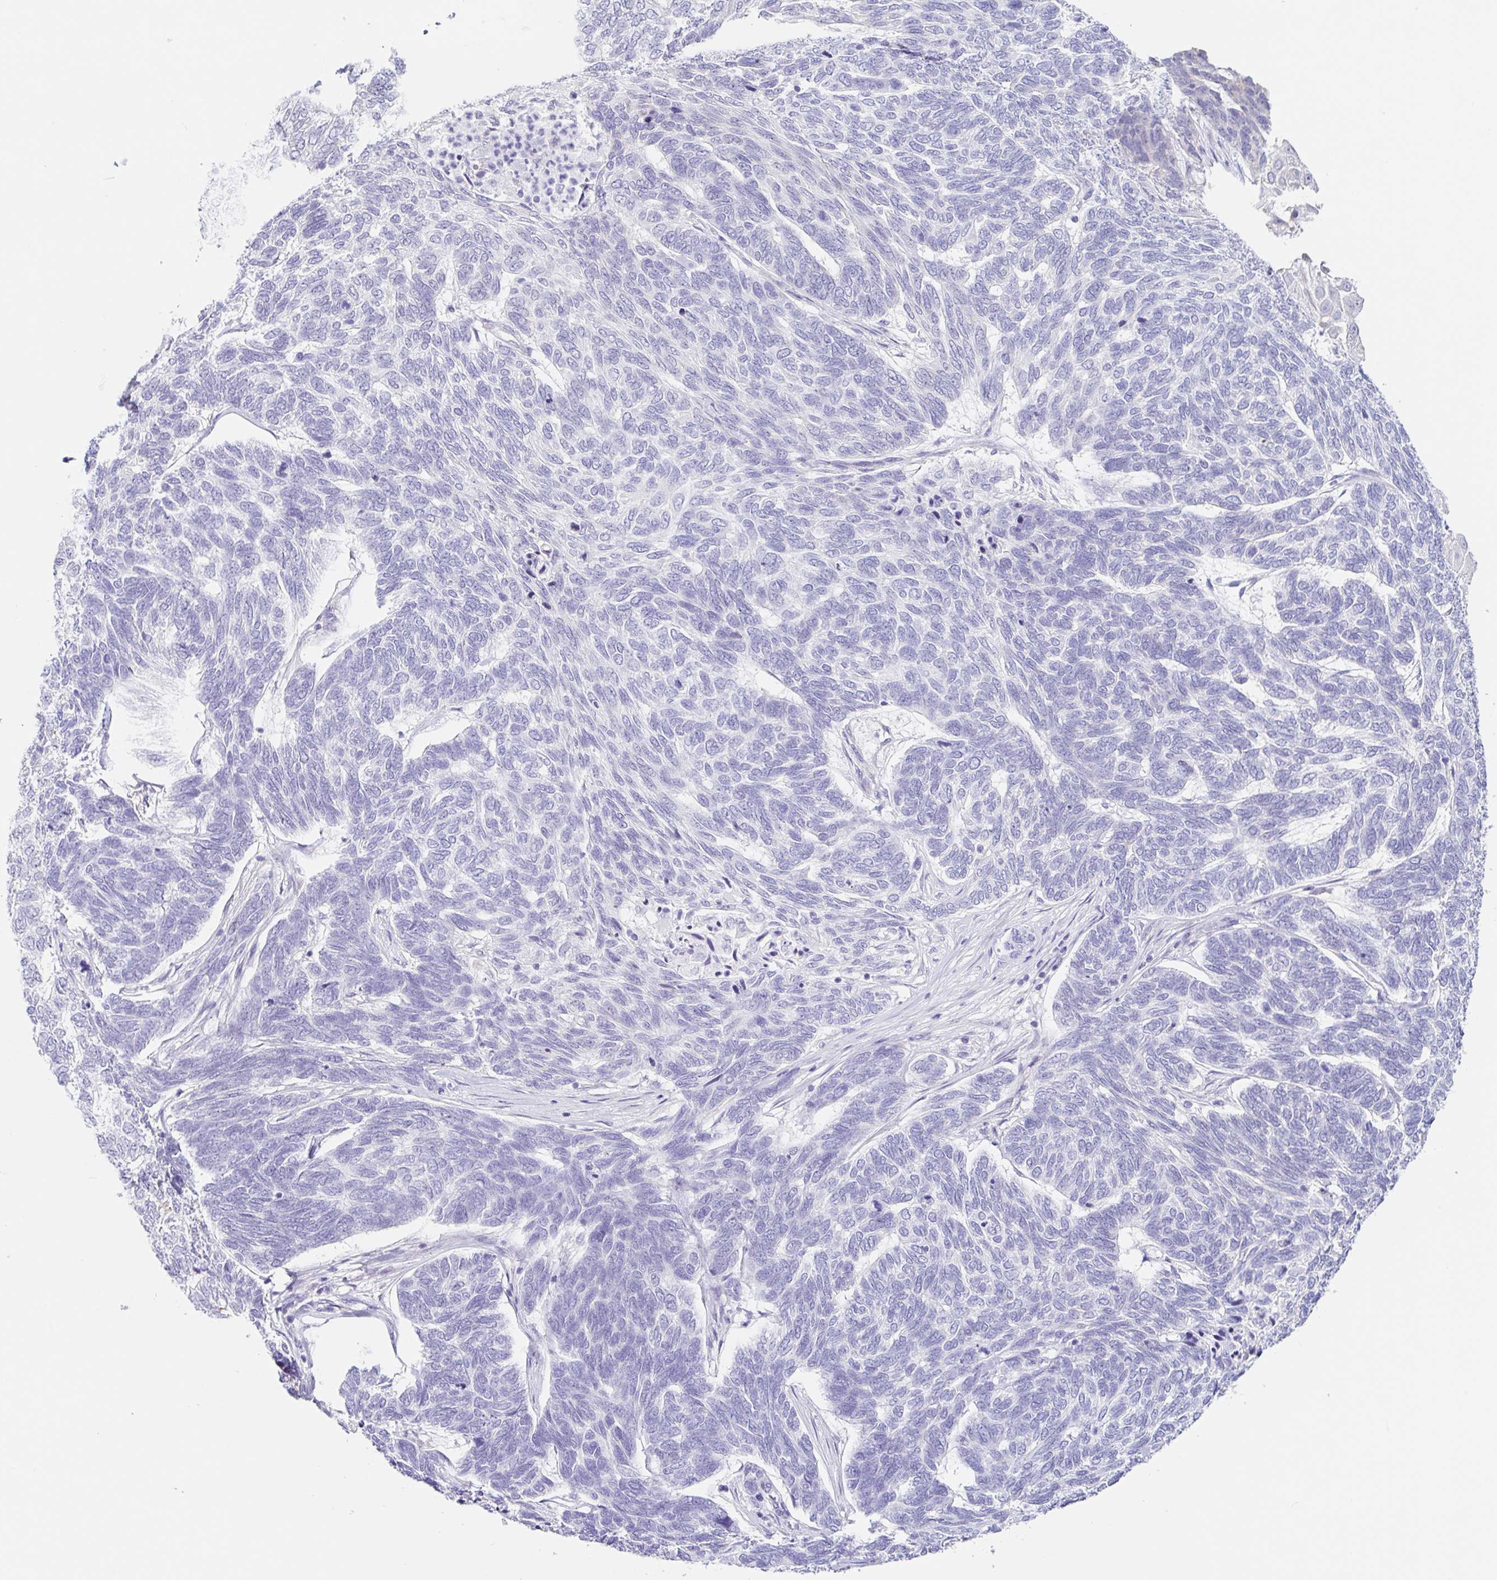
{"staining": {"intensity": "negative", "quantity": "none", "location": "none"}, "tissue": "skin cancer", "cell_type": "Tumor cells", "image_type": "cancer", "snomed": [{"axis": "morphology", "description": "Basal cell carcinoma"}, {"axis": "topography", "description": "Skin"}], "caption": "The immunohistochemistry (IHC) histopathology image has no significant staining in tumor cells of skin cancer tissue.", "gene": "DCAF17", "patient": {"sex": "female", "age": 65}}